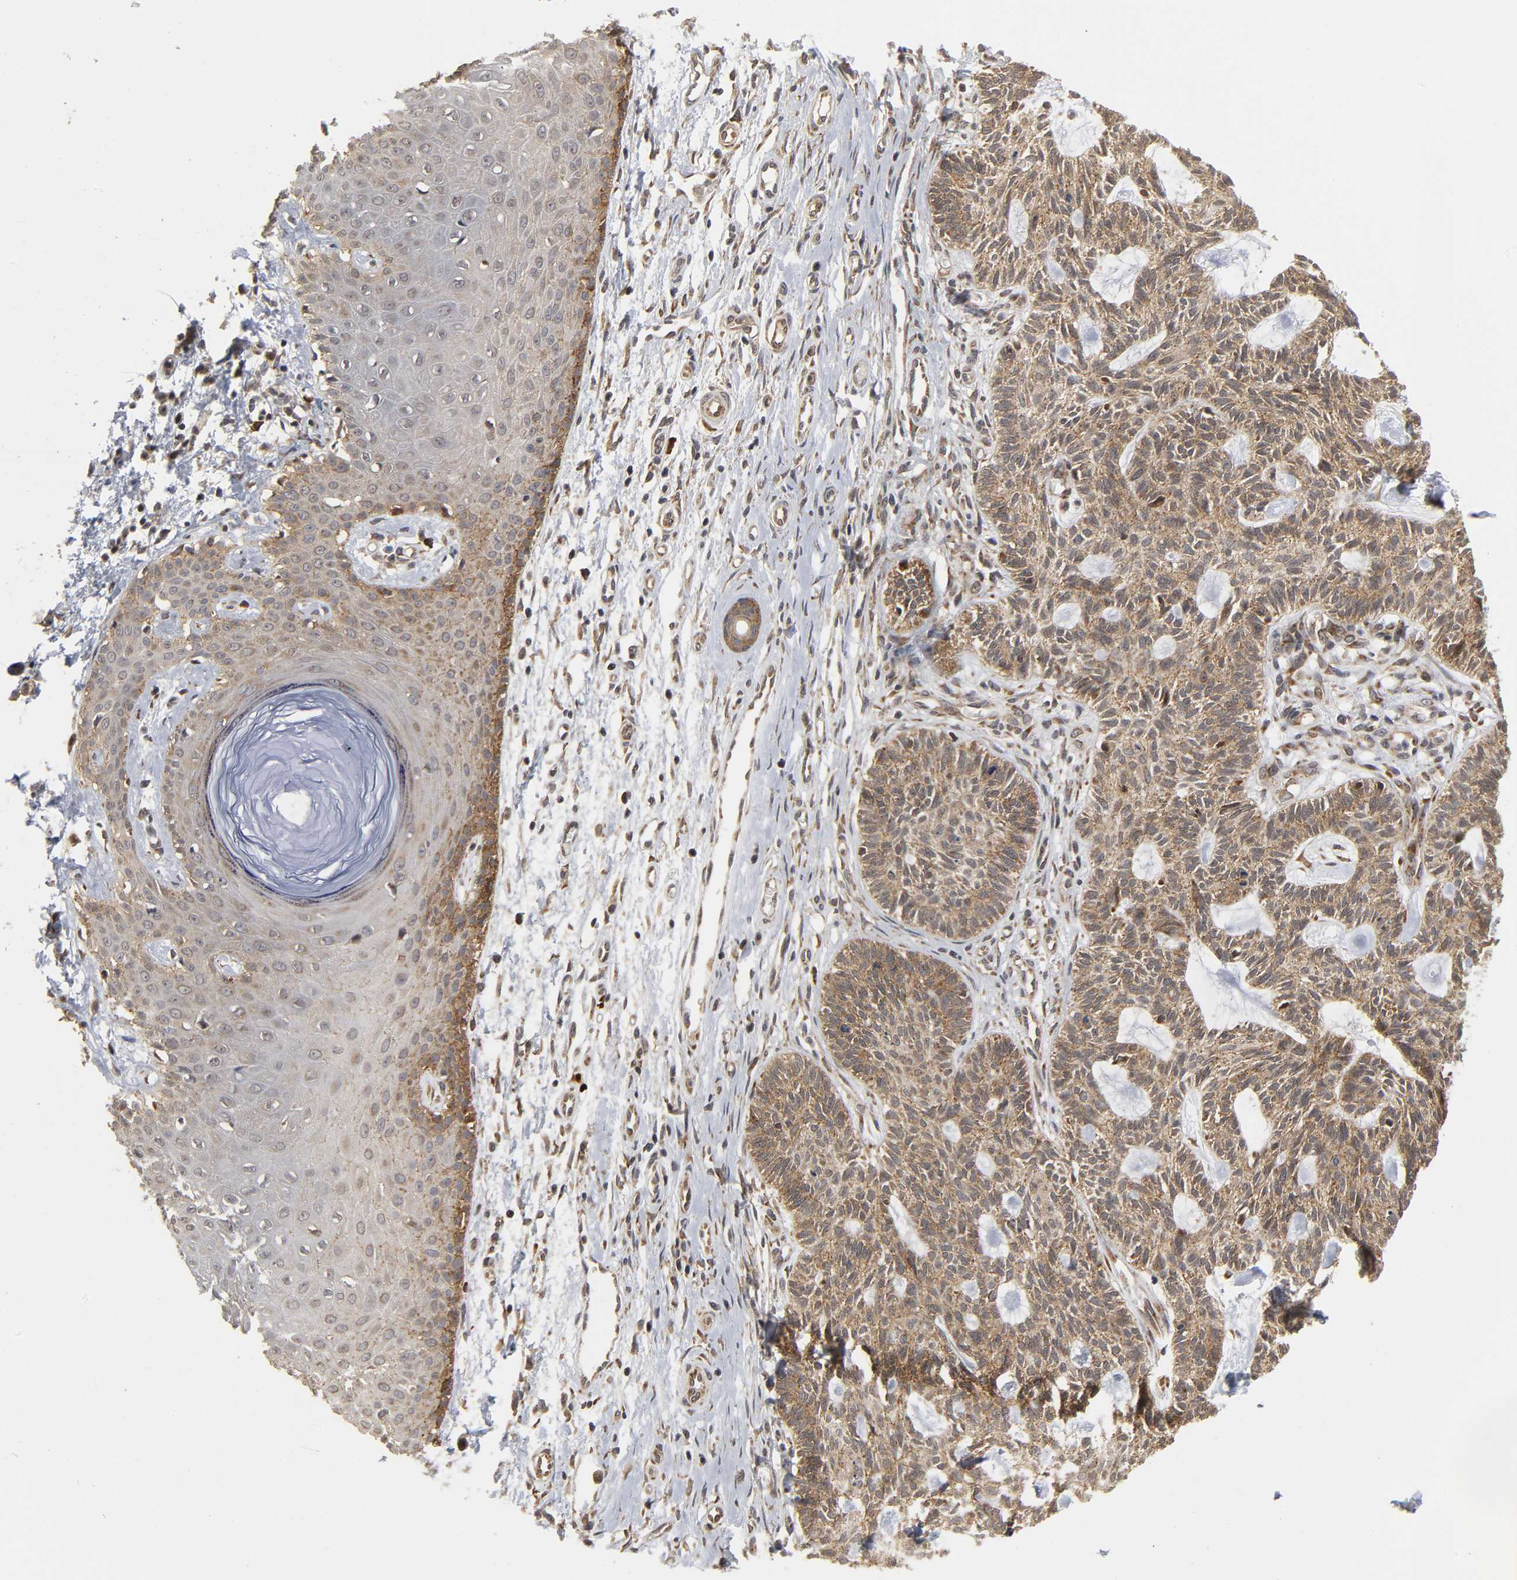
{"staining": {"intensity": "moderate", "quantity": ">75%", "location": "cytoplasmic/membranous"}, "tissue": "skin cancer", "cell_type": "Tumor cells", "image_type": "cancer", "snomed": [{"axis": "morphology", "description": "Basal cell carcinoma"}, {"axis": "topography", "description": "Skin"}], "caption": "Skin basal cell carcinoma tissue demonstrates moderate cytoplasmic/membranous positivity in approximately >75% of tumor cells, visualized by immunohistochemistry.", "gene": "SLC30A9", "patient": {"sex": "male", "age": 67}}